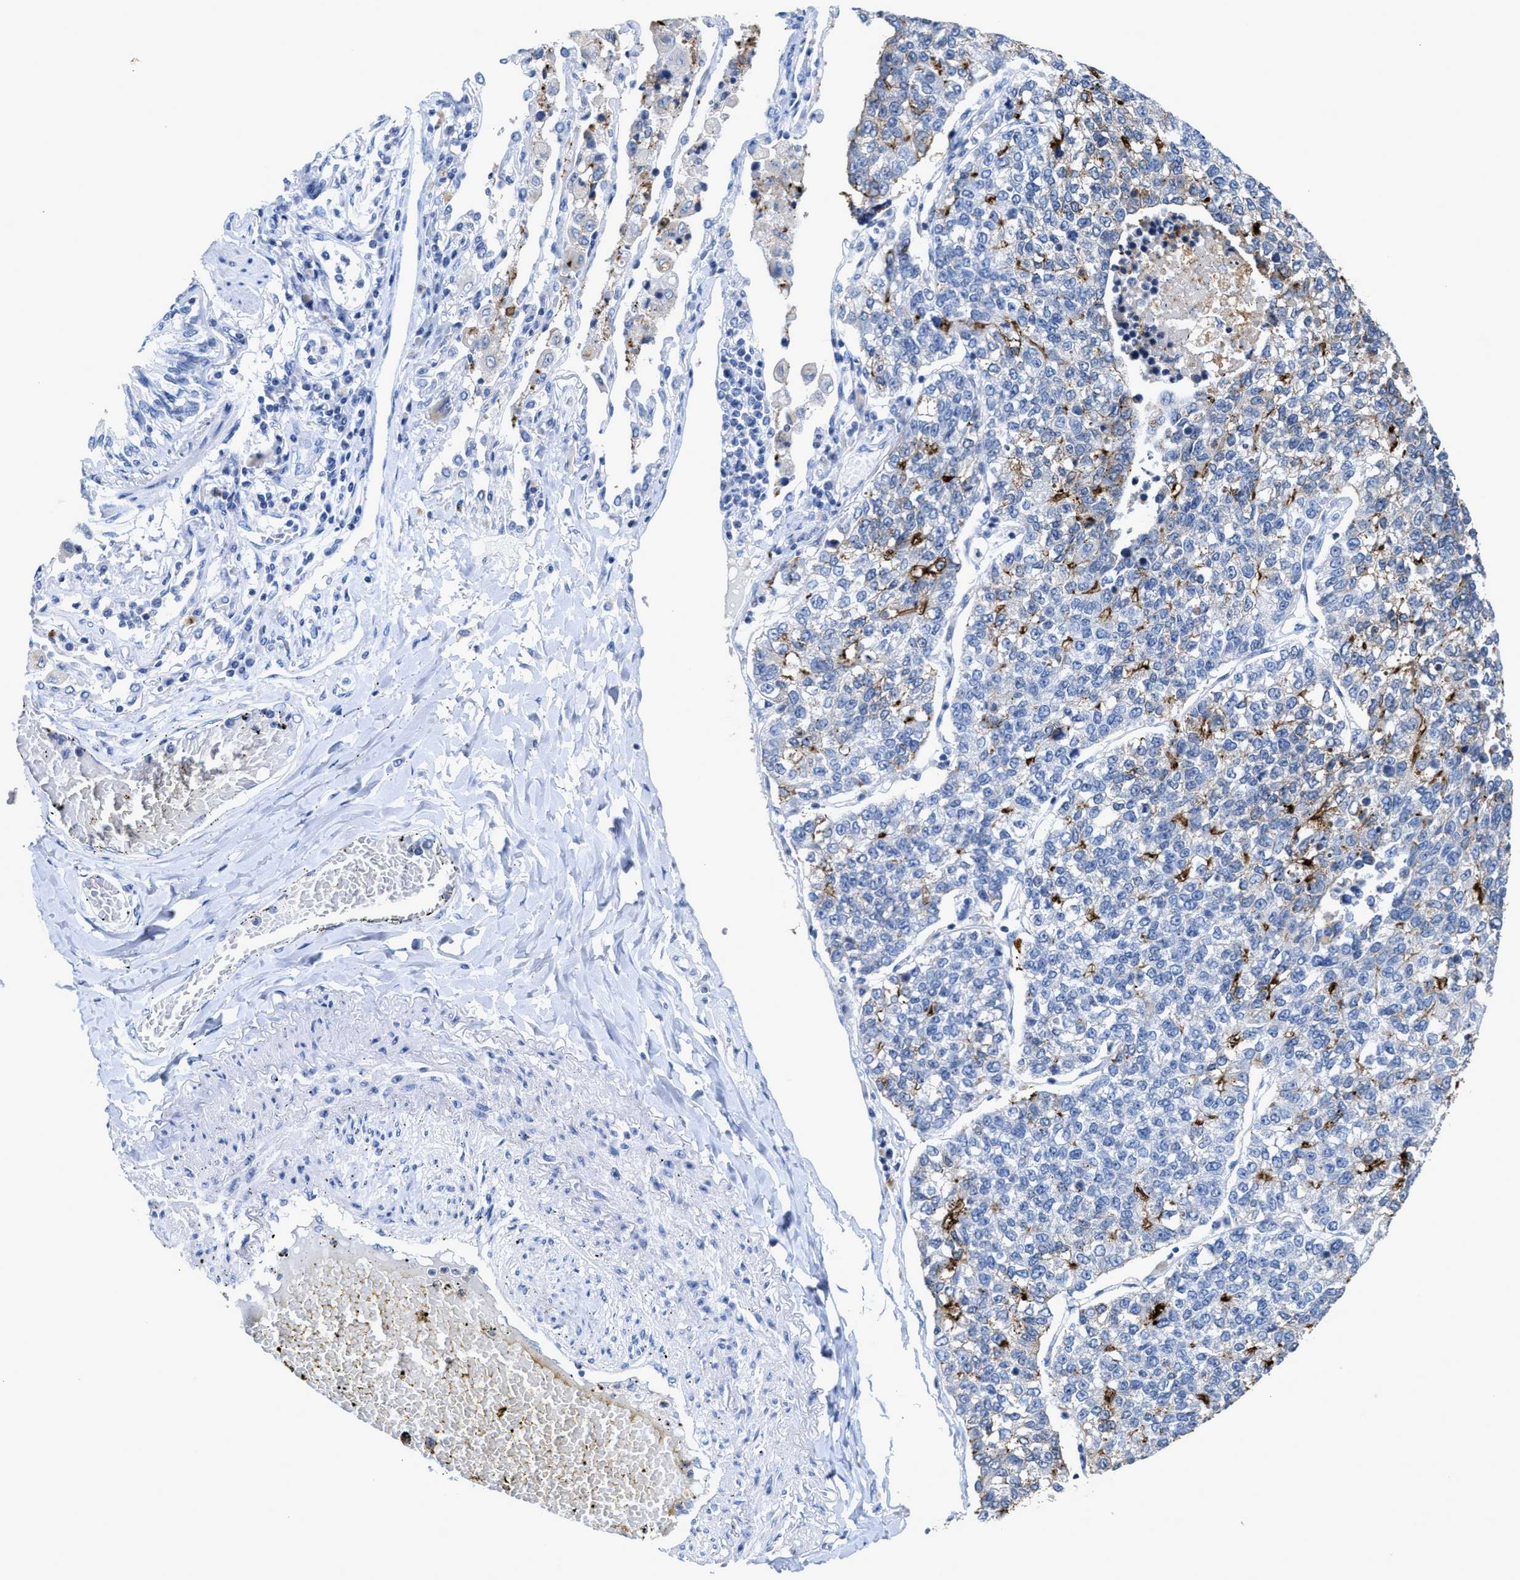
{"staining": {"intensity": "moderate", "quantity": "<25%", "location": "cytoplasmic/membranous"}, "tissue": "lung cancer", "cell_type": "Tumor cells", "image_type": "cancer", "snomed": [{"axis": "morphology", "description": "Adenocarcinoma, NOS"}, {"axis": "topography", "description": "Lung"}], "caption": "Lung adenocarcinoma was stained to show a protein in brown. There is low levels of moderate cytoplasmic/membranous expression in approximately <25% of tumor cells. Nuclei are stained in blue.", "gene": "CEACAM5", "patient": {"sex": "male", "age": 49}}